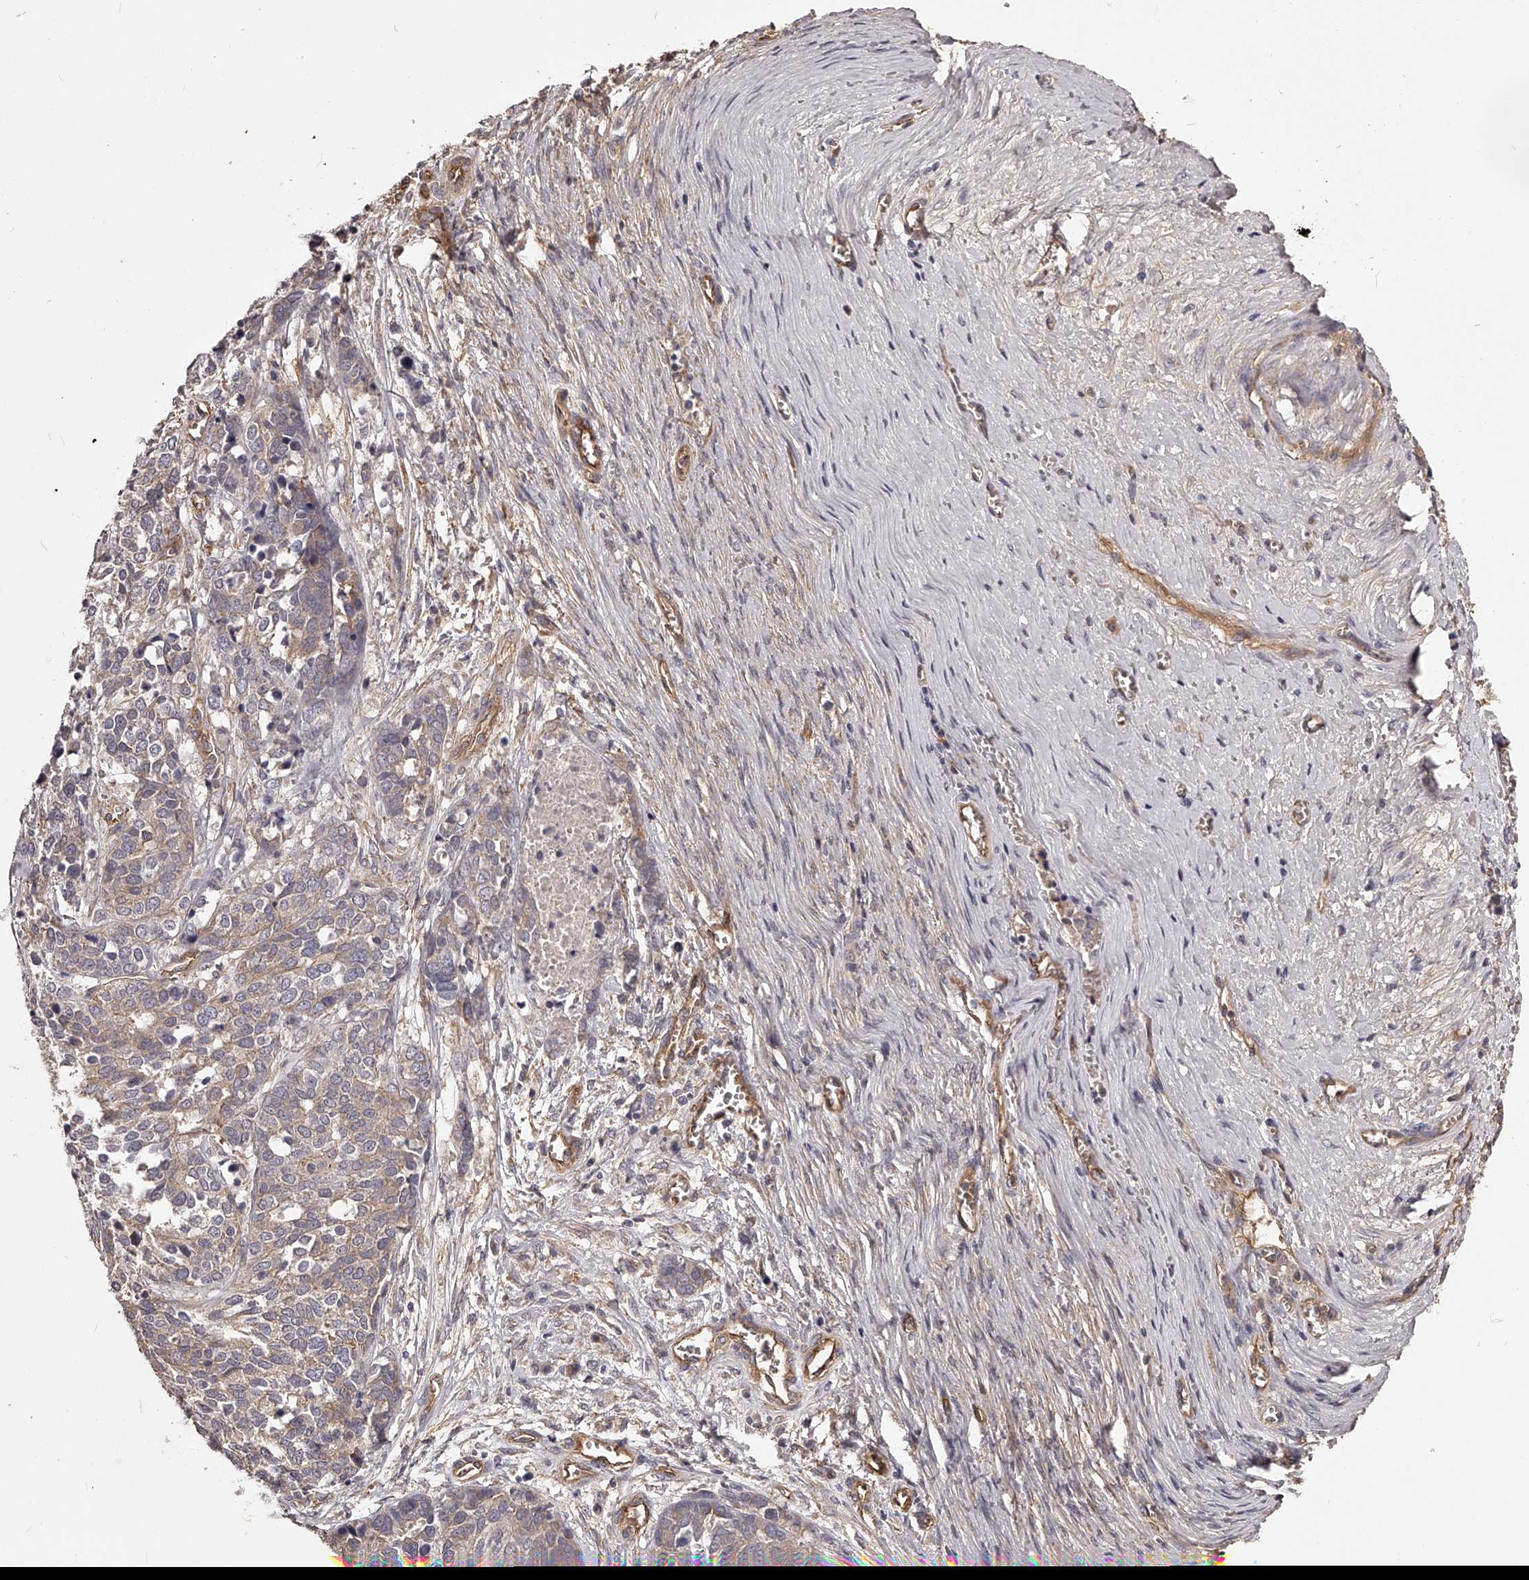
{"staining": {"intensity": "weak", "quantity": ">75%", "location": "cytoplasmic/membranous"}, "tissue": "ovarian cancer", "cell_type": "Tumor cells", "image_type": "cancer", "snomed": [{"axis": "morphology", "description": "Cystadenocarcinoma, serous, NOS"}, {"axis": "topography", "description": "Ovary"}], "caption": "Tumor cells reveal weak cytoplasmic/membranous positivity in approximately >75% of cells in ovarian cancer.", "gene": "LTV1", "patient": {"sex": "female", "age": 44}}